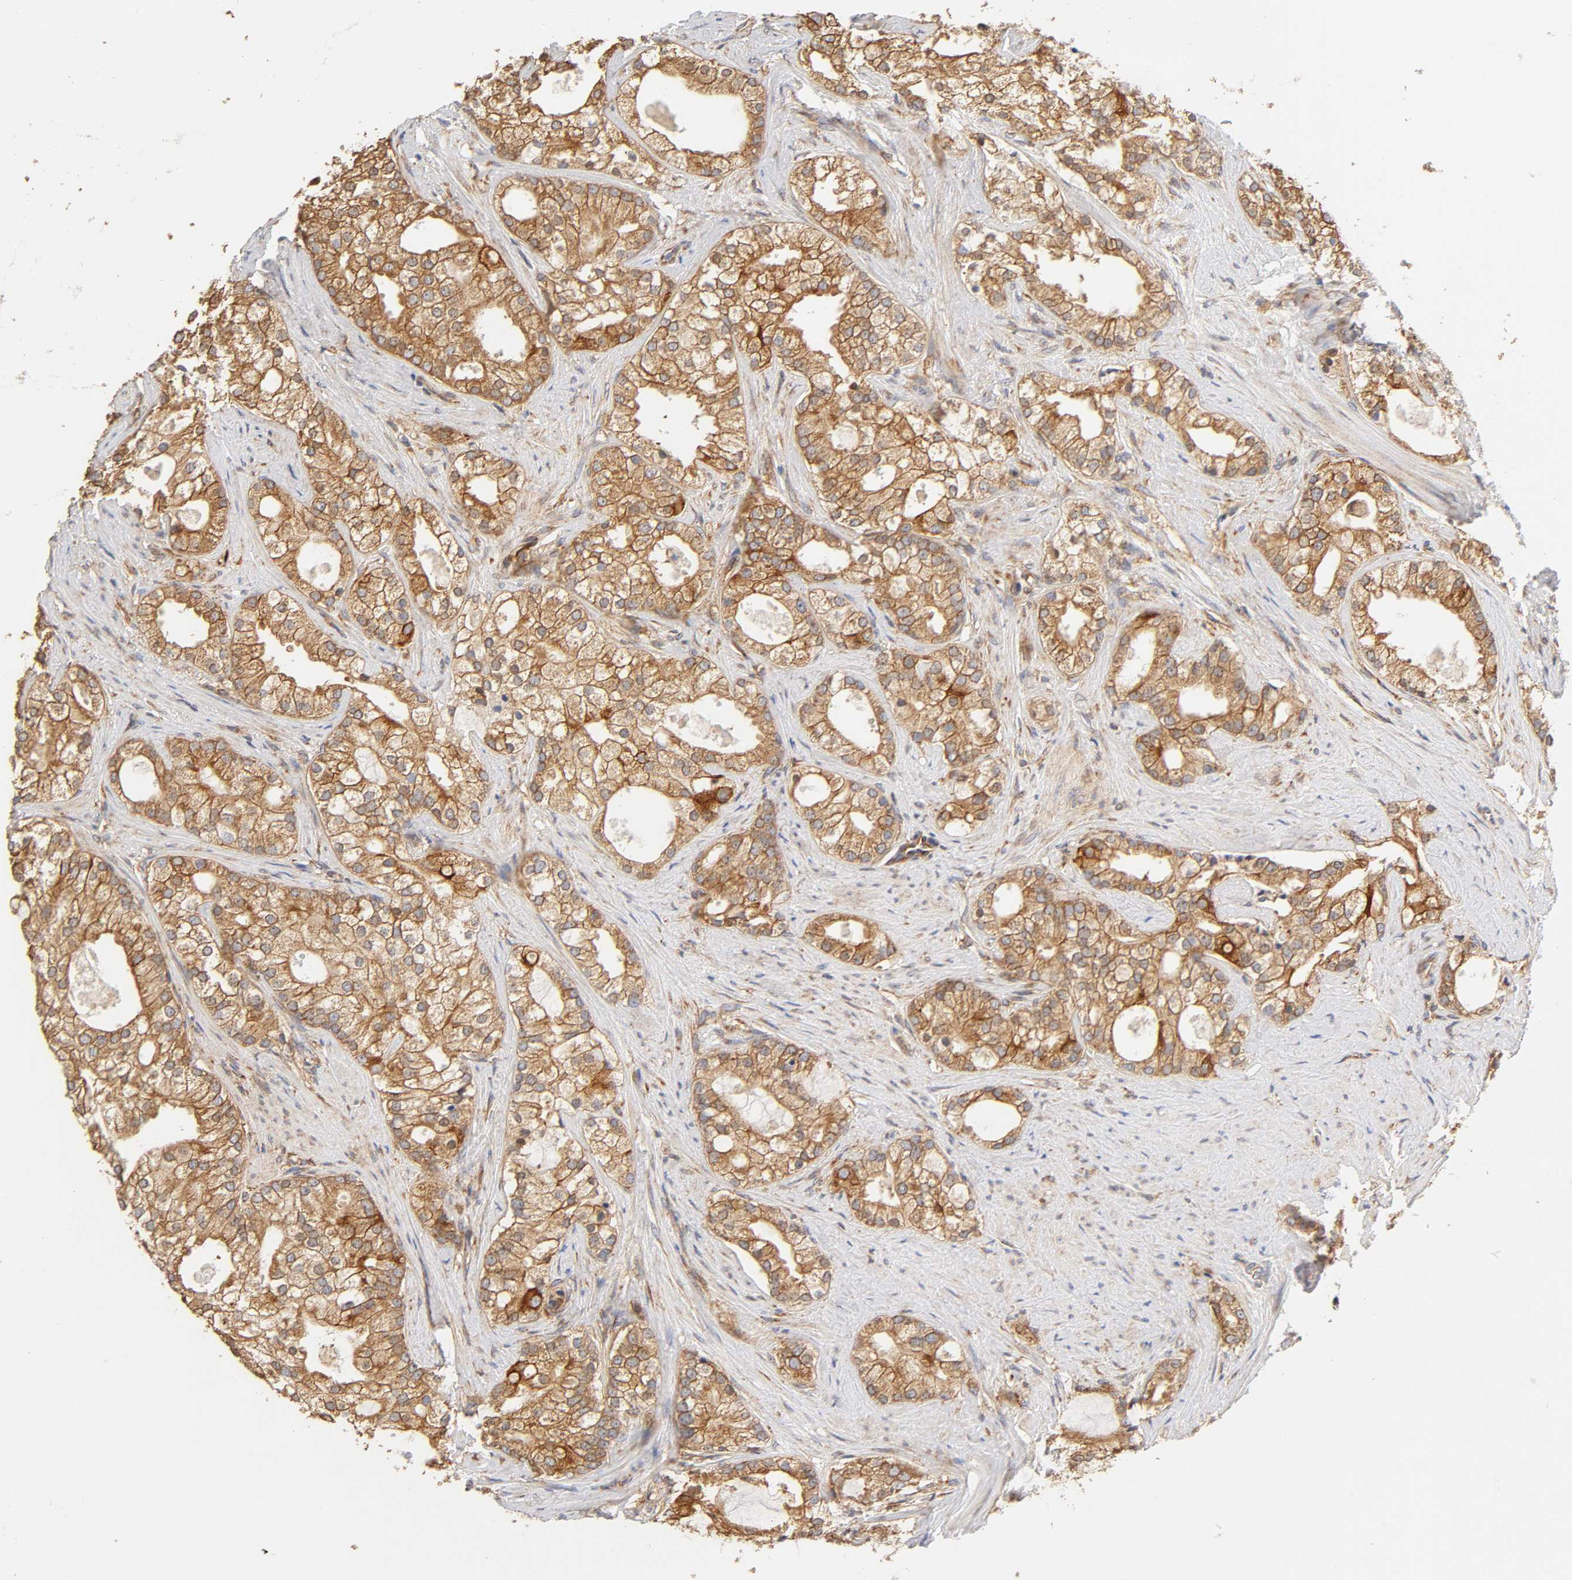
{"staining": {"intensity": "strong", "quantity": ">75%", "location": "cytoplasmic/membranous"}, "tissue": "prostate cancer", "cell_type": "Tumor cells", "image_type": "cancer", "snomed": [{"axis": "morphology", "description": "Adenocarcinoma, Low grade"}, {"axis": "topography", "description": "Prostate"}], "caption": "Protein staining reveals strong cytoplasmic/membranous positivity in approximately >75% of tumor cells in adenocarcinoma (low-grade) (prostate). The staining was performed using DAB, with brown indicating positive protein expression. Nuclei are stained blue with hematoxylin.", "gene": "POR", "patient": {"sex": "male", "age": 58}}